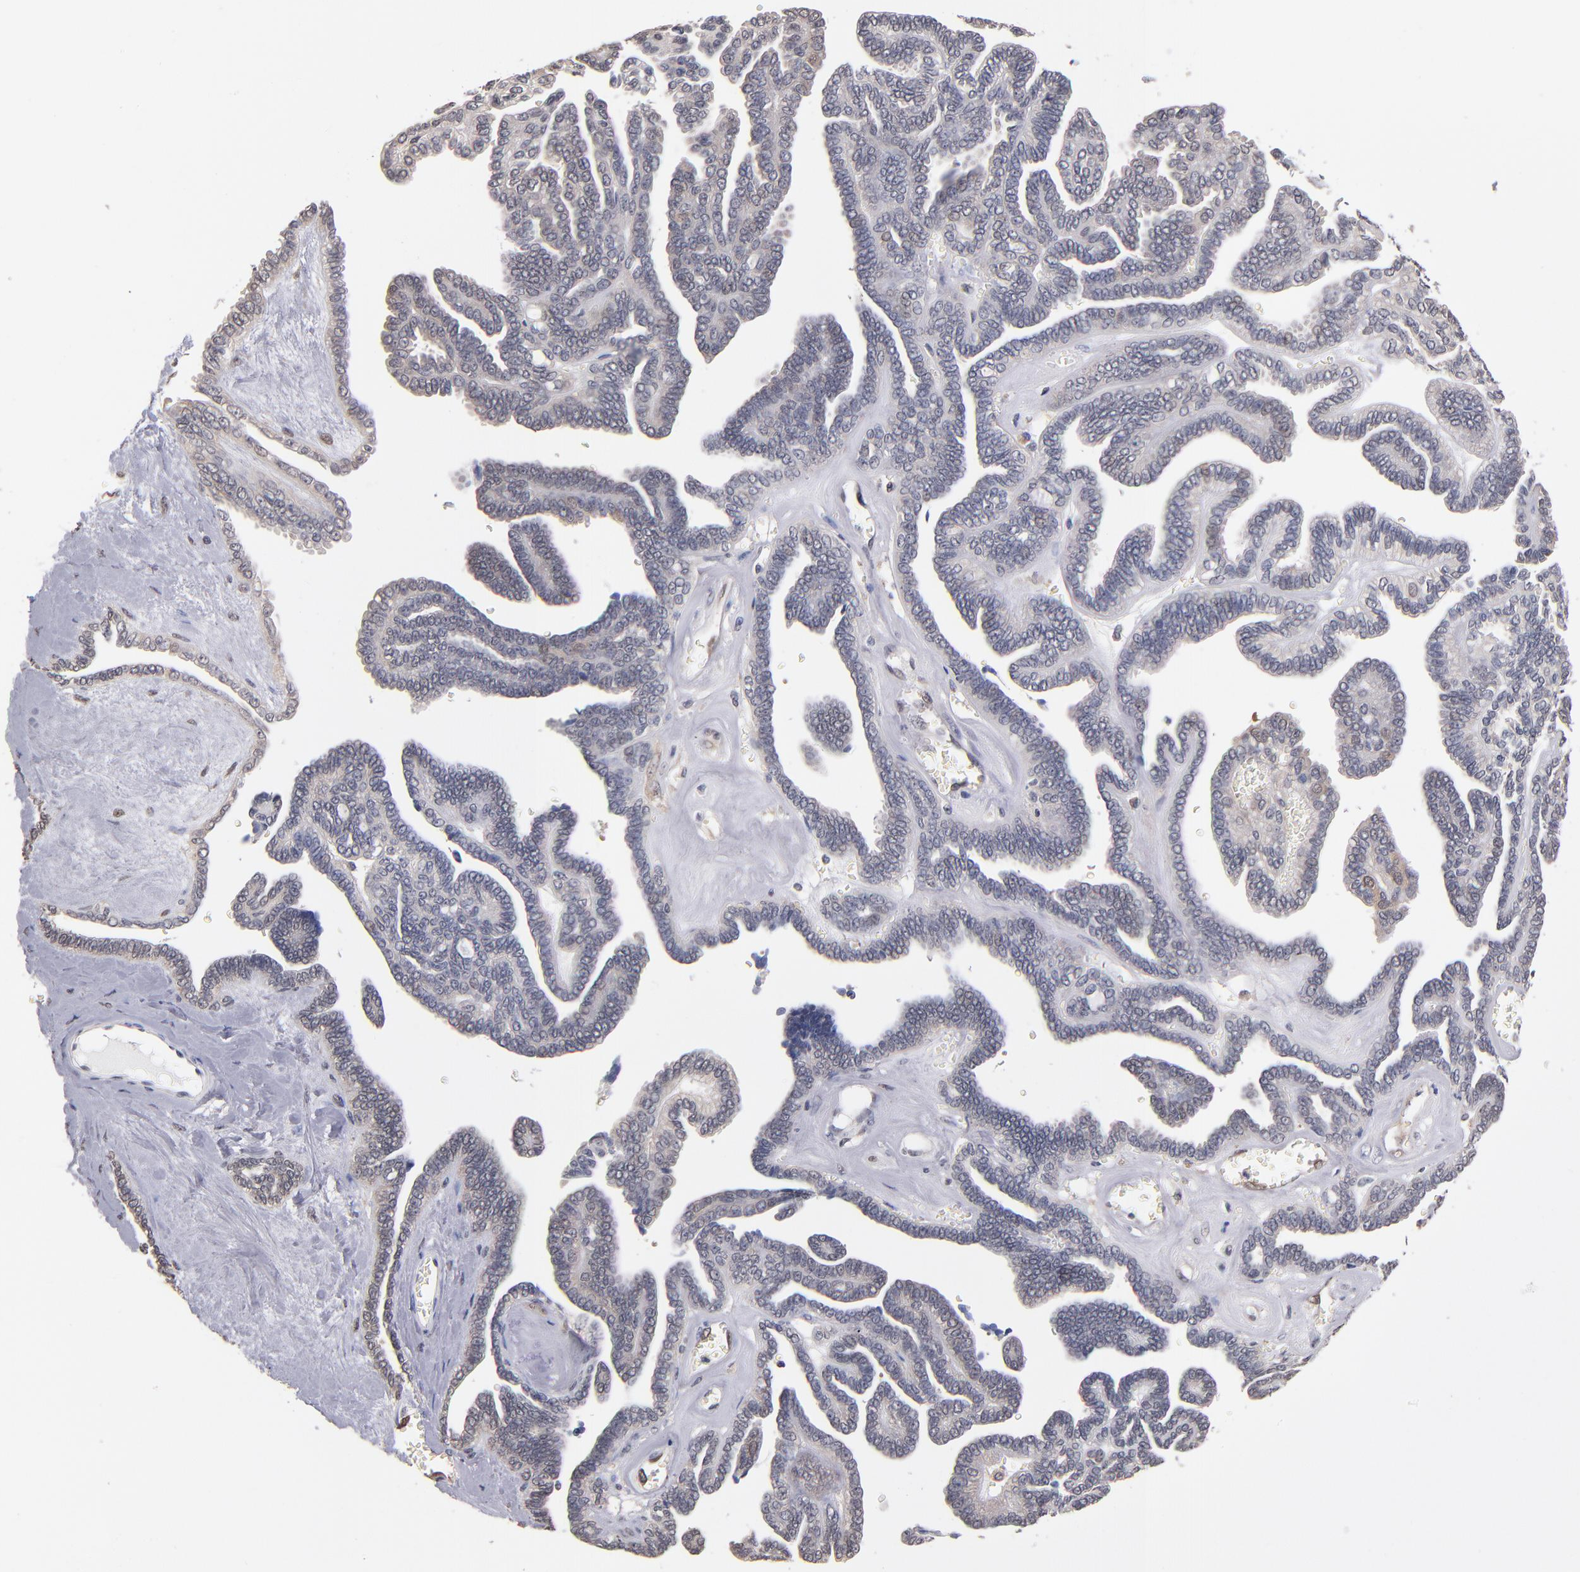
{"staining": {"intensity": "weak", "quantity": "25%-75%", "location": "cytoplasmic/membranous,nuclear"}, "tissue": "ovarian cancer", "cell_type": "Tumor cells", "image_type": "cancer", "snomed": [{"axis": "morphology", "description": "Cystadenocarcinoma, serous, NOS"}, {"axis": "topography", "description": "Ovary"}], "caption": "Immunohistochemical staining of ovarian serous cystadenocarcinoma shows weak cytoplasmic/membranous and nuclear protein expression in approximately 25%-75% of tumor cells.", "gene": "PSMD10", "patient": {"sex": "female", "age": 71}}